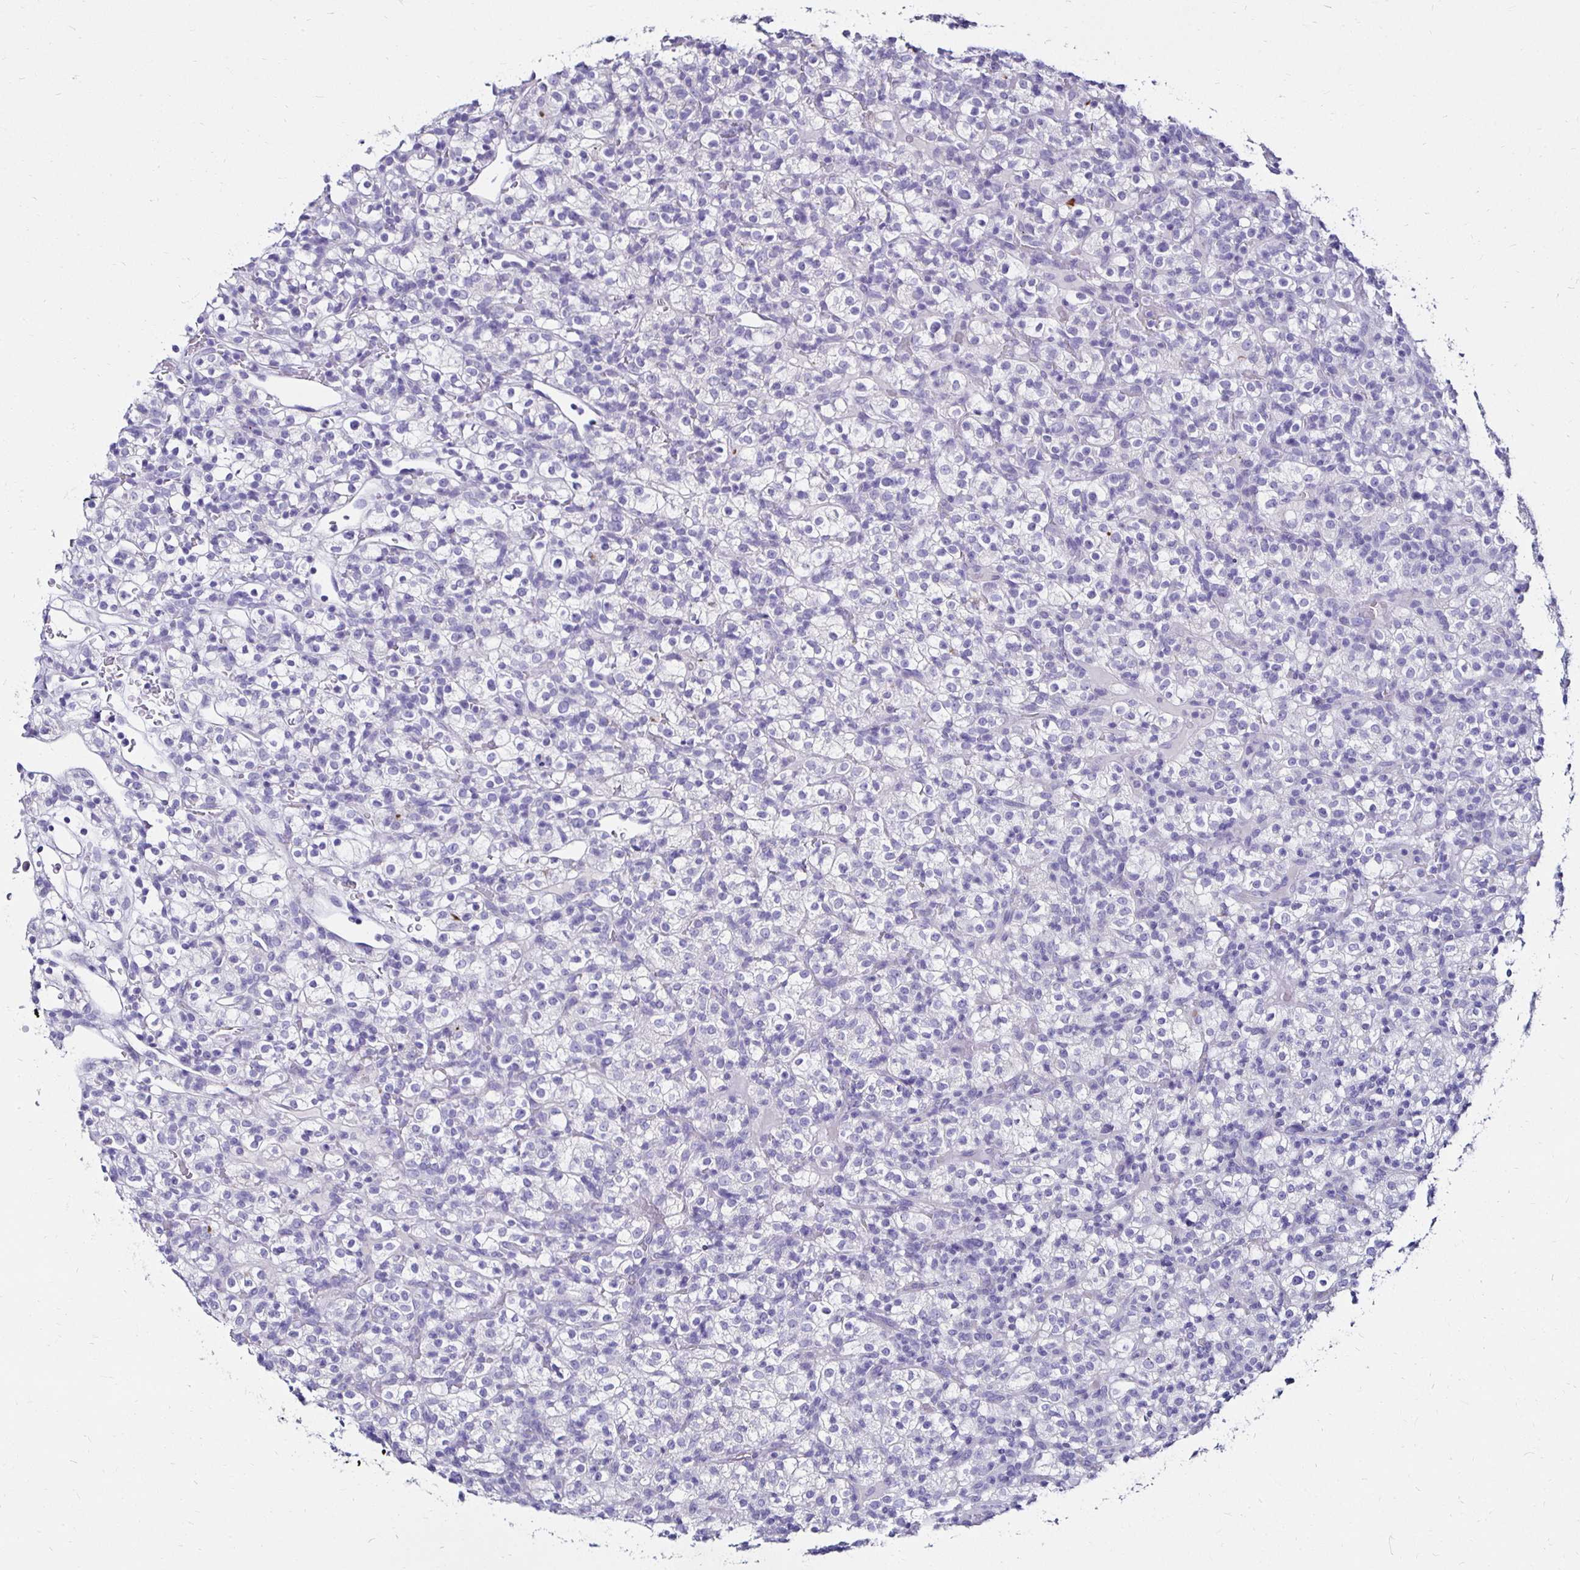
{"staining": {"intensity": "negative", "quantity": "none", "location": "none"}, "tissue": "renal cancer", "cell_type": "Tumor cells", "image_type": "cancer", "snomed": [{"axis": "morphology", "description": "Normal tissue, NOS"}, {"axis": "morphology", "description": "Adenocarcinoma, NOS"}, {"axis": "topography", "description": "Kidney"}], "caption": "IHC image of neoplastic tissue: human renal cancer stained with DAB (3,3'-diaminobenzidine) displays no significant protein staining in tumor cells. The staining was performed using DAB to visualize the protein expression in brown, while the nuclei were stained in blue with hematoxylin (Magnification: 20x).", "gene": "KCNT1", "patient": {"sex": "female", "age": 72}}